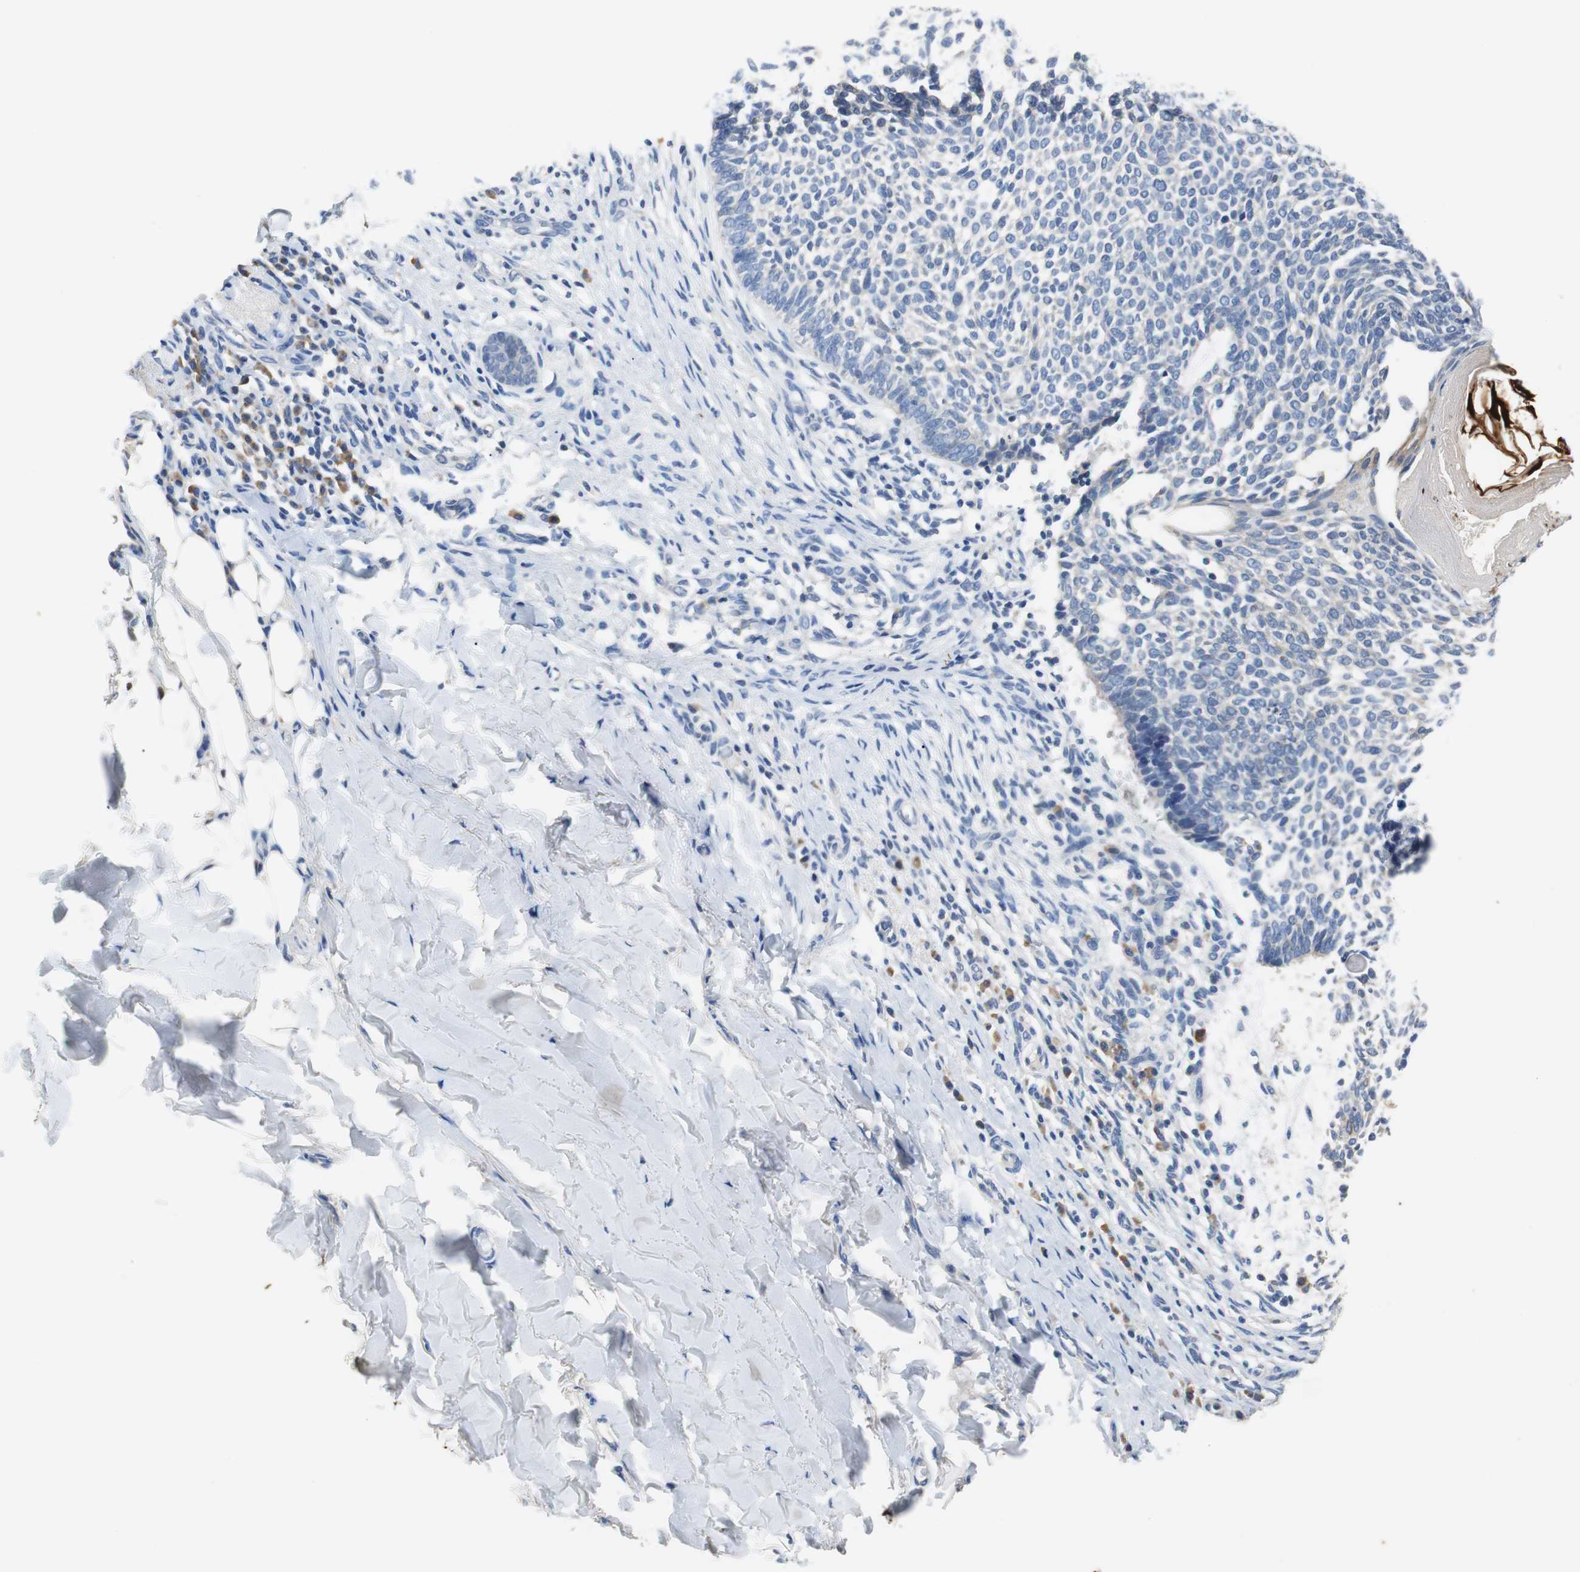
{"staining": {"intensity": "negative", "quantity": "none", "location": "none"}, "tissue": "skin cancer", "cell_type": "Tumor cells", "image_type": "cancer", "snomed": [{"axis": "morphology", "description": "Normal tissue, NOS"}, {"axis": "morphology", "description": "Basal cell carcinoma"}, {"axis": "topography", "description": "Skin"}], "caption": "DAB (3,3'-diaminobenzidine) immunohistochemical staining of skin cancer shows no significant expression in tumor cells.", "gene": "PCK1", "patient": {"sex": "male", "age": 87}}